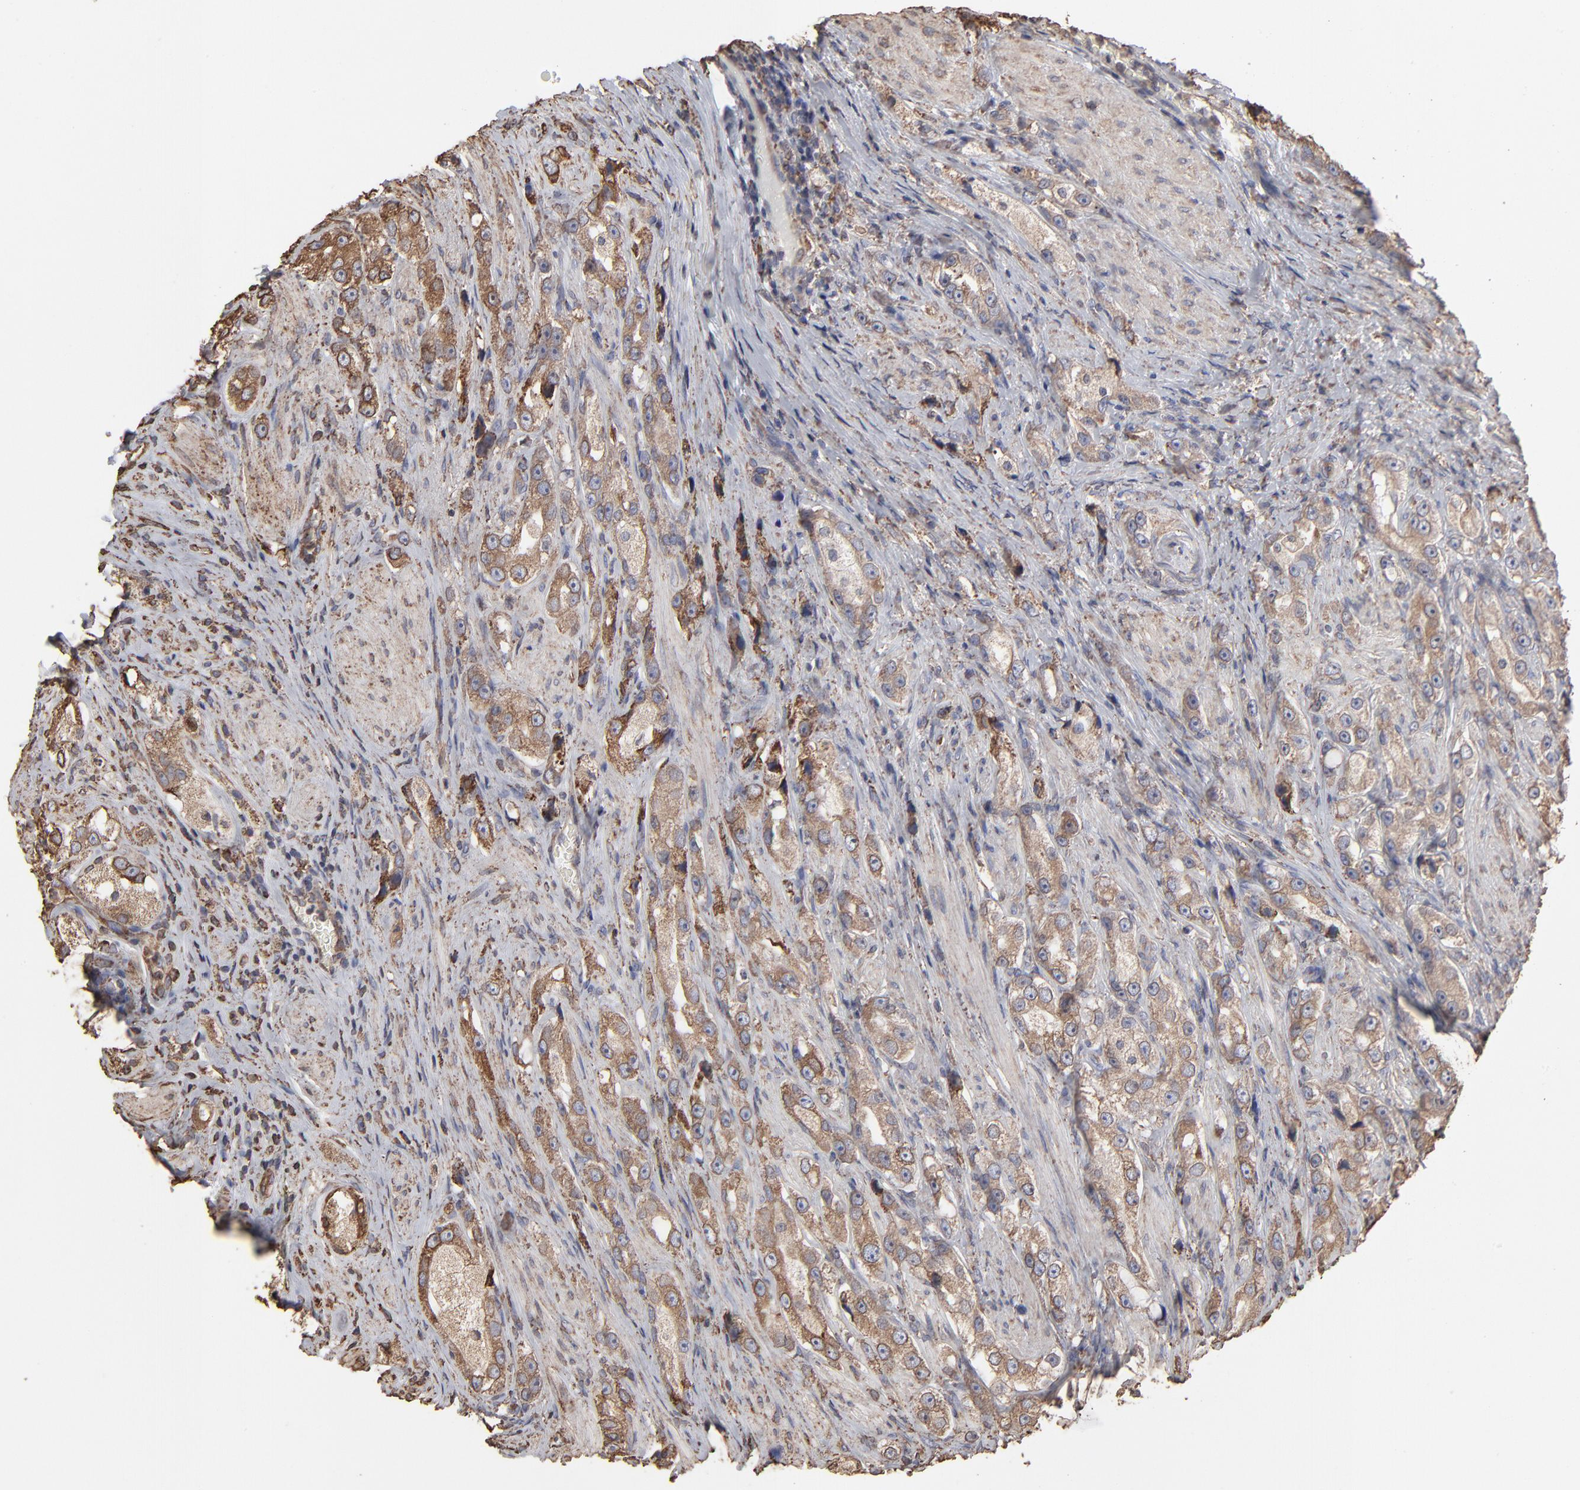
{"staining": {"intensity": "weak", "quantity": "25%-75%", "location": "cytoplasmic/membranous"}, "tissue": "prostate cancer", "cell_type": "Tumor cells", "image_type": "cancer", "snomed": [{"axis": "morphology", "description": "Adenocarcinoma, High grade"}, {"axis": "topography", "description": "Prostate"}], "caption": "Weak cytoplasmic/membranous staining is appreciated in about 25%-75% of tumor cells in prostate cancer (high-grade adenocarcinoma). The staining is performed using DAB (3,3'-diaminobenzidine) brown chromogen to label protein expression. The nuclei are counter-stained blue using hematoxylin.", "gene": "PDIA3", "patient": {"sex": "male", "age": 63}}